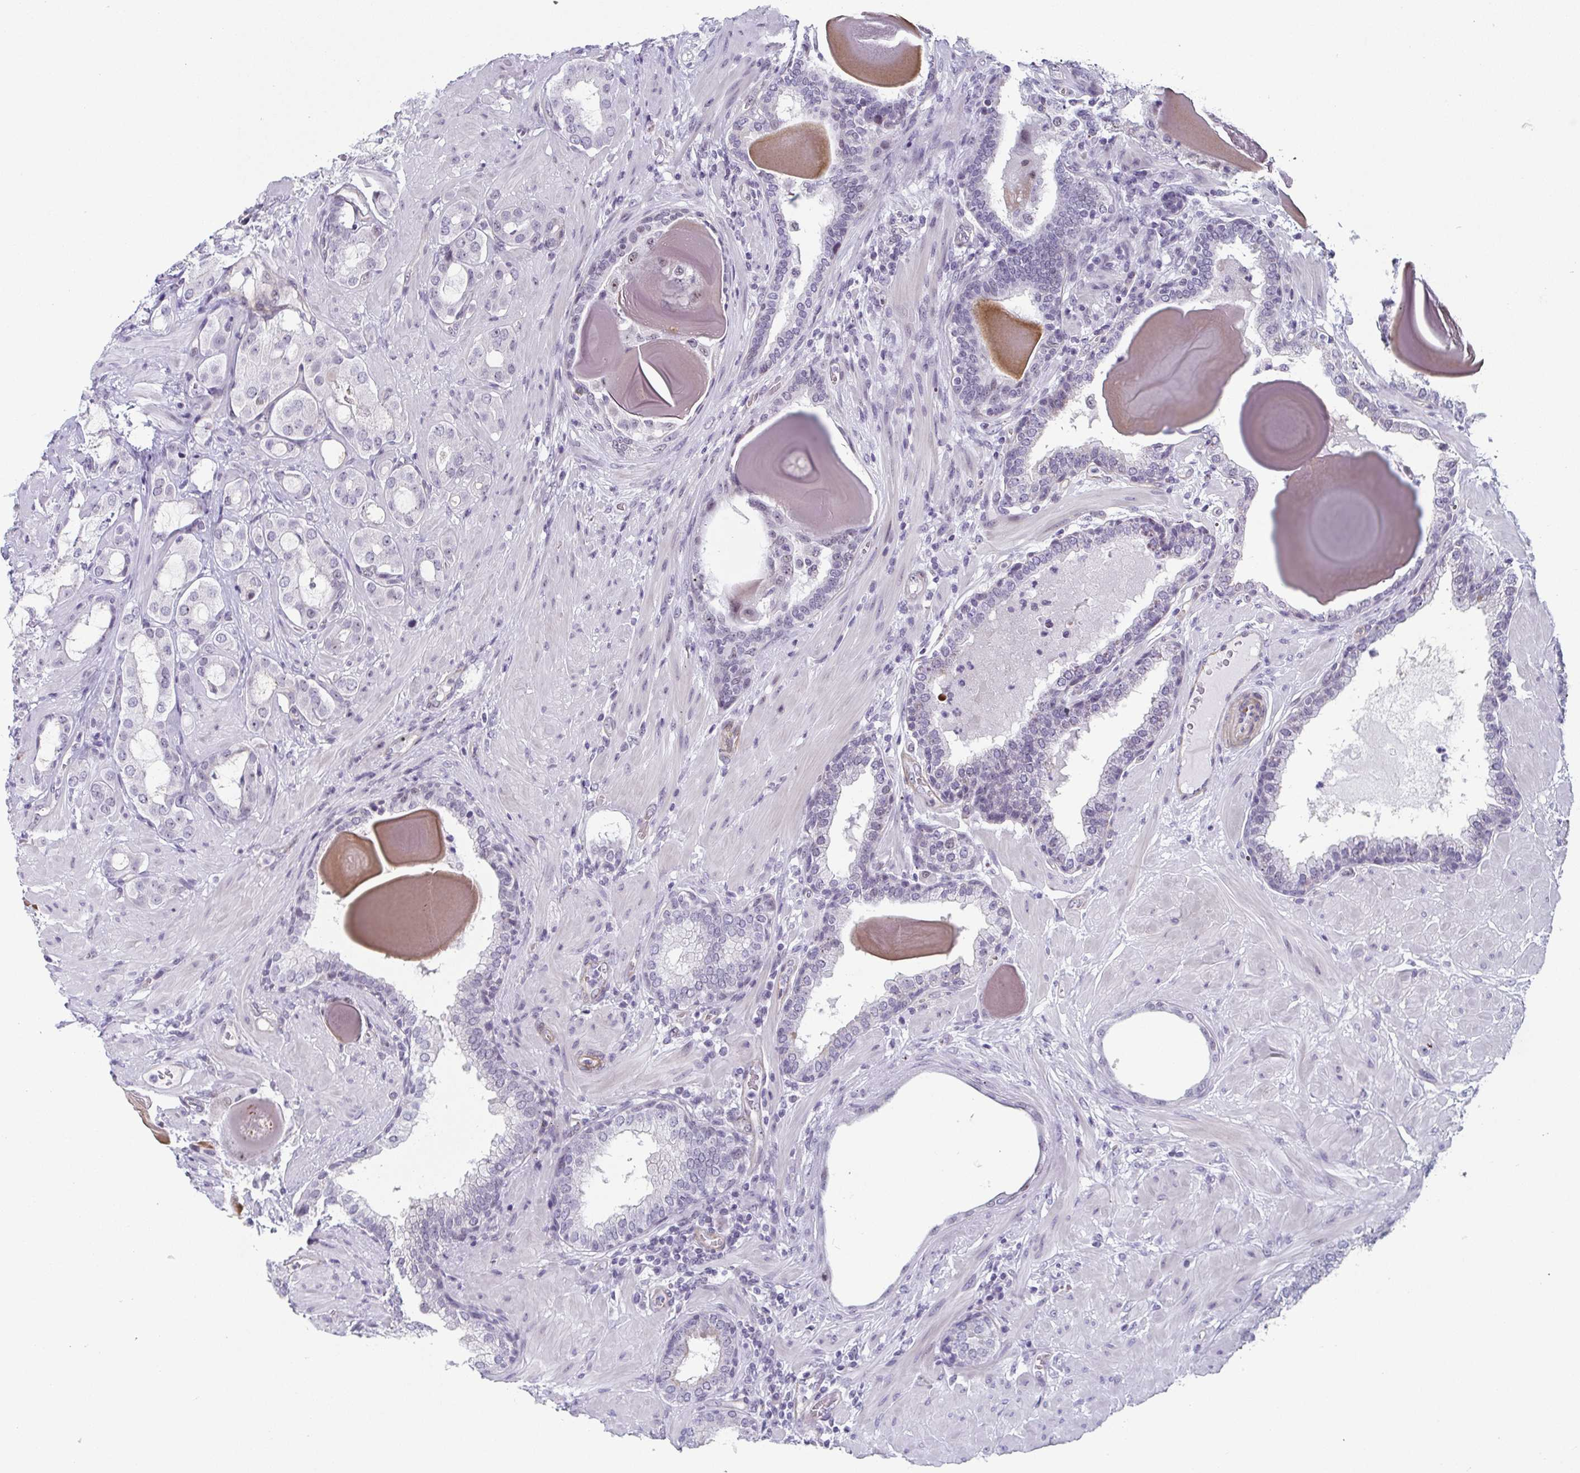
{"staining": {"intensity": "negative", "quantity": "none", "location": "none"}, "tissue": "prostate cancer", "cell_type": "Tumor cells", "image_type": "cancer", "snomed": [{"axis": "morphology", "description": "Adenocarcinoma, Low grade"}, {"axis": "topography", "description": "Prostate"}], "caption": "Tumor cells are negative for protein expression in human prostate cancer. (Immunohistochemistry, brightfield microscopy, high magnification).", "gene": "EXOSC7", "patient": {"sex": "male", "age": 57}}